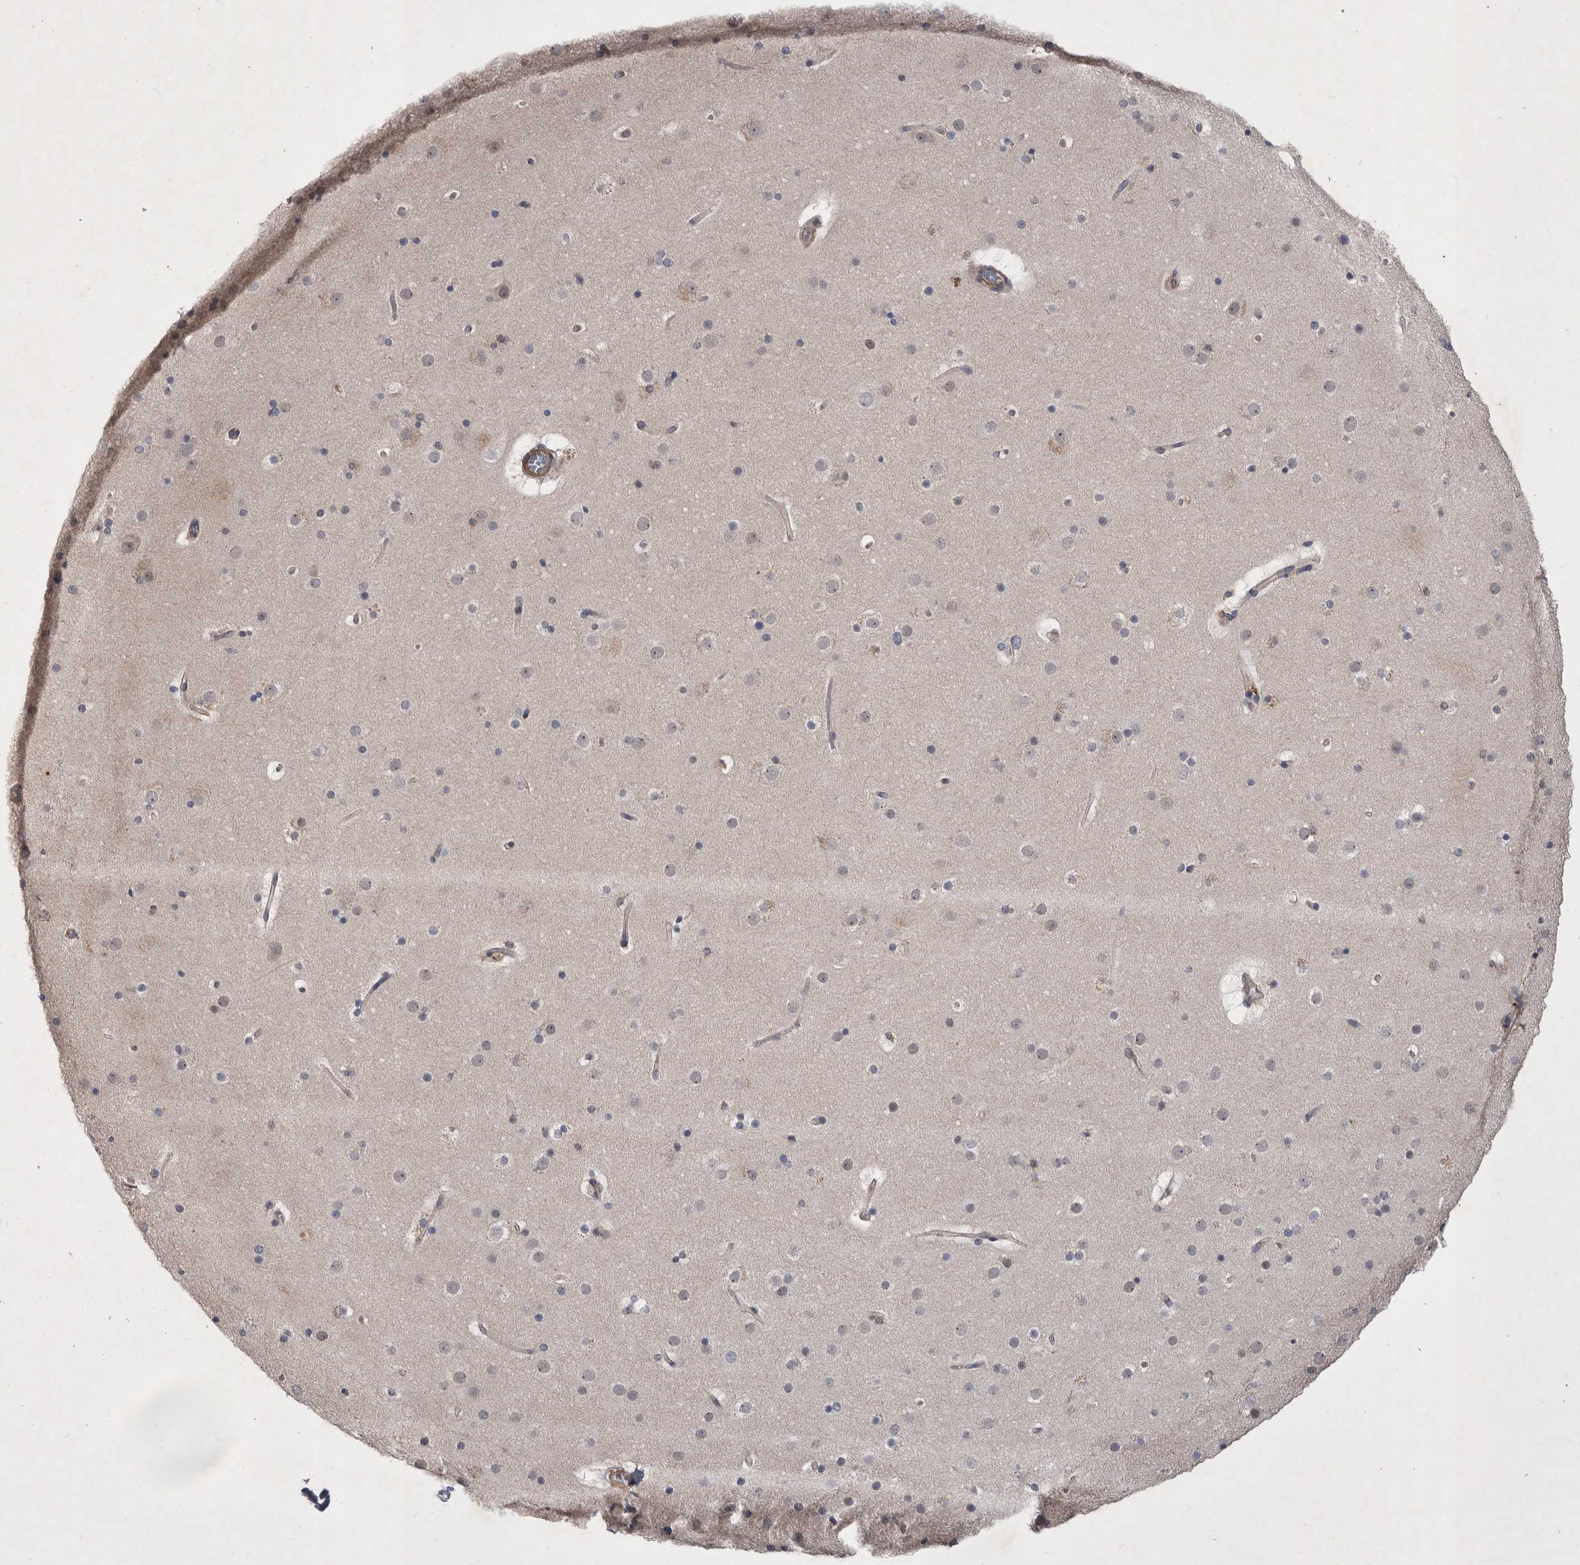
{"staining": {"intensity": "negative", "quantity": "none", "location": "none"}, "tissue": "cerebral cortex", "cell_type": "Endothelial cells", "image_type": "normal", "snomed": [{"axis": "morphology", "description": "Normal tissue, NOS"}, {"axis": "topography", "description": "Cerebral cortex"}], "caption": "The IHC image has no significant expression in endothelial cells of cerebral cortex.", "gene": "SPATA48", "patient": {"sex": "male", "age": 57}}